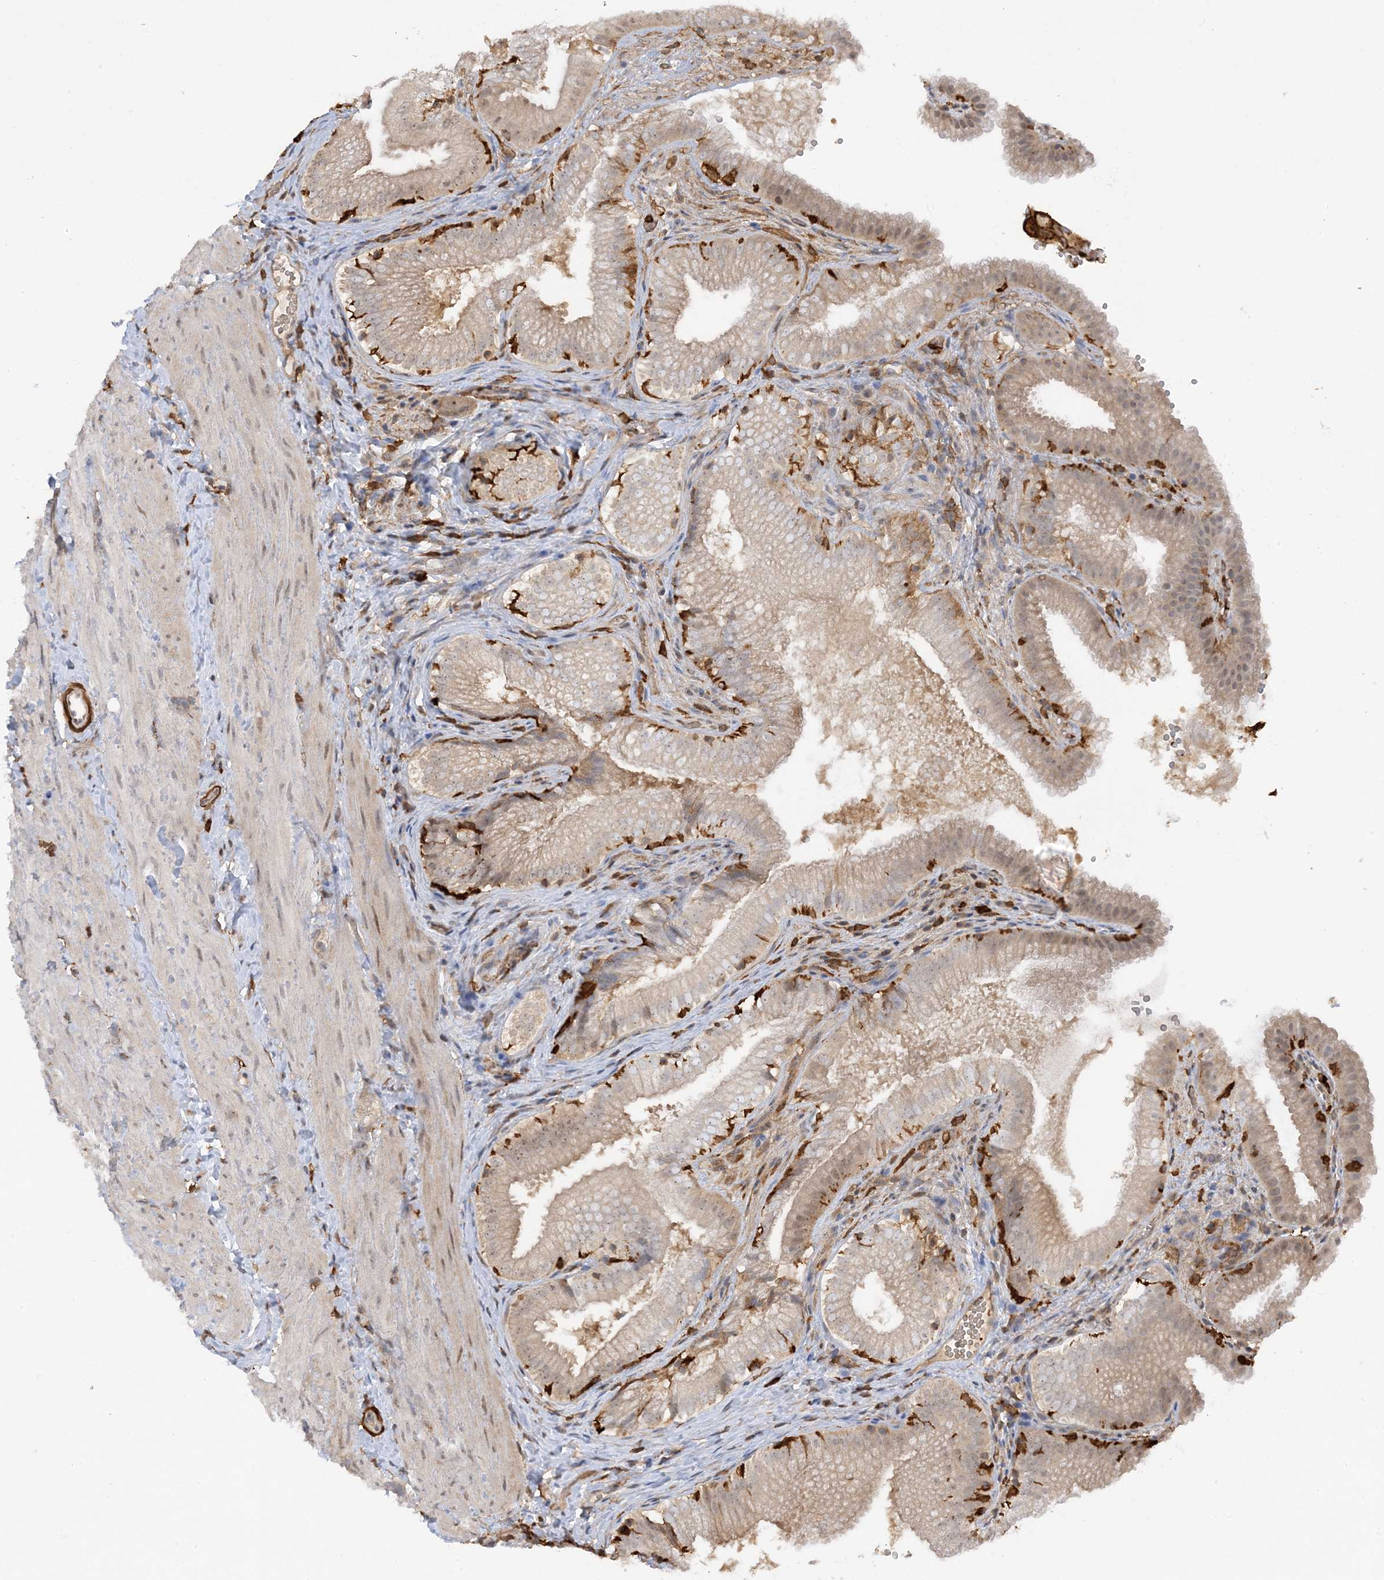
{"staining": {"intensity": "moderate", "quantity": ">75%", "location": "cytoplasmic/membranous"}, "tissue": "gallbladder", "cell_type": "Glandular cells", "image_type": "normal", "snomed": [{"axis": "morphology", "description": "Normal tissue, NOS"}, {"axis": "topography", "description": "Gallbladder"}], "caption": "Immunohistochemistry staining of unremarkable gallbladder, which reveals medium levels of moderate cytoplasmic/membranous expression in approximately >75% of glandular cells indicating moderate cytoplasmic/membranous protein expression. The staining was performed using DAB (3,3'-diaminobenzidine) (brown) for protein detection and nuclei were counterstained in hematoxylin (blue).", "gene": "PHACTR2", "patient": {"sex": "female", "age": 30}}